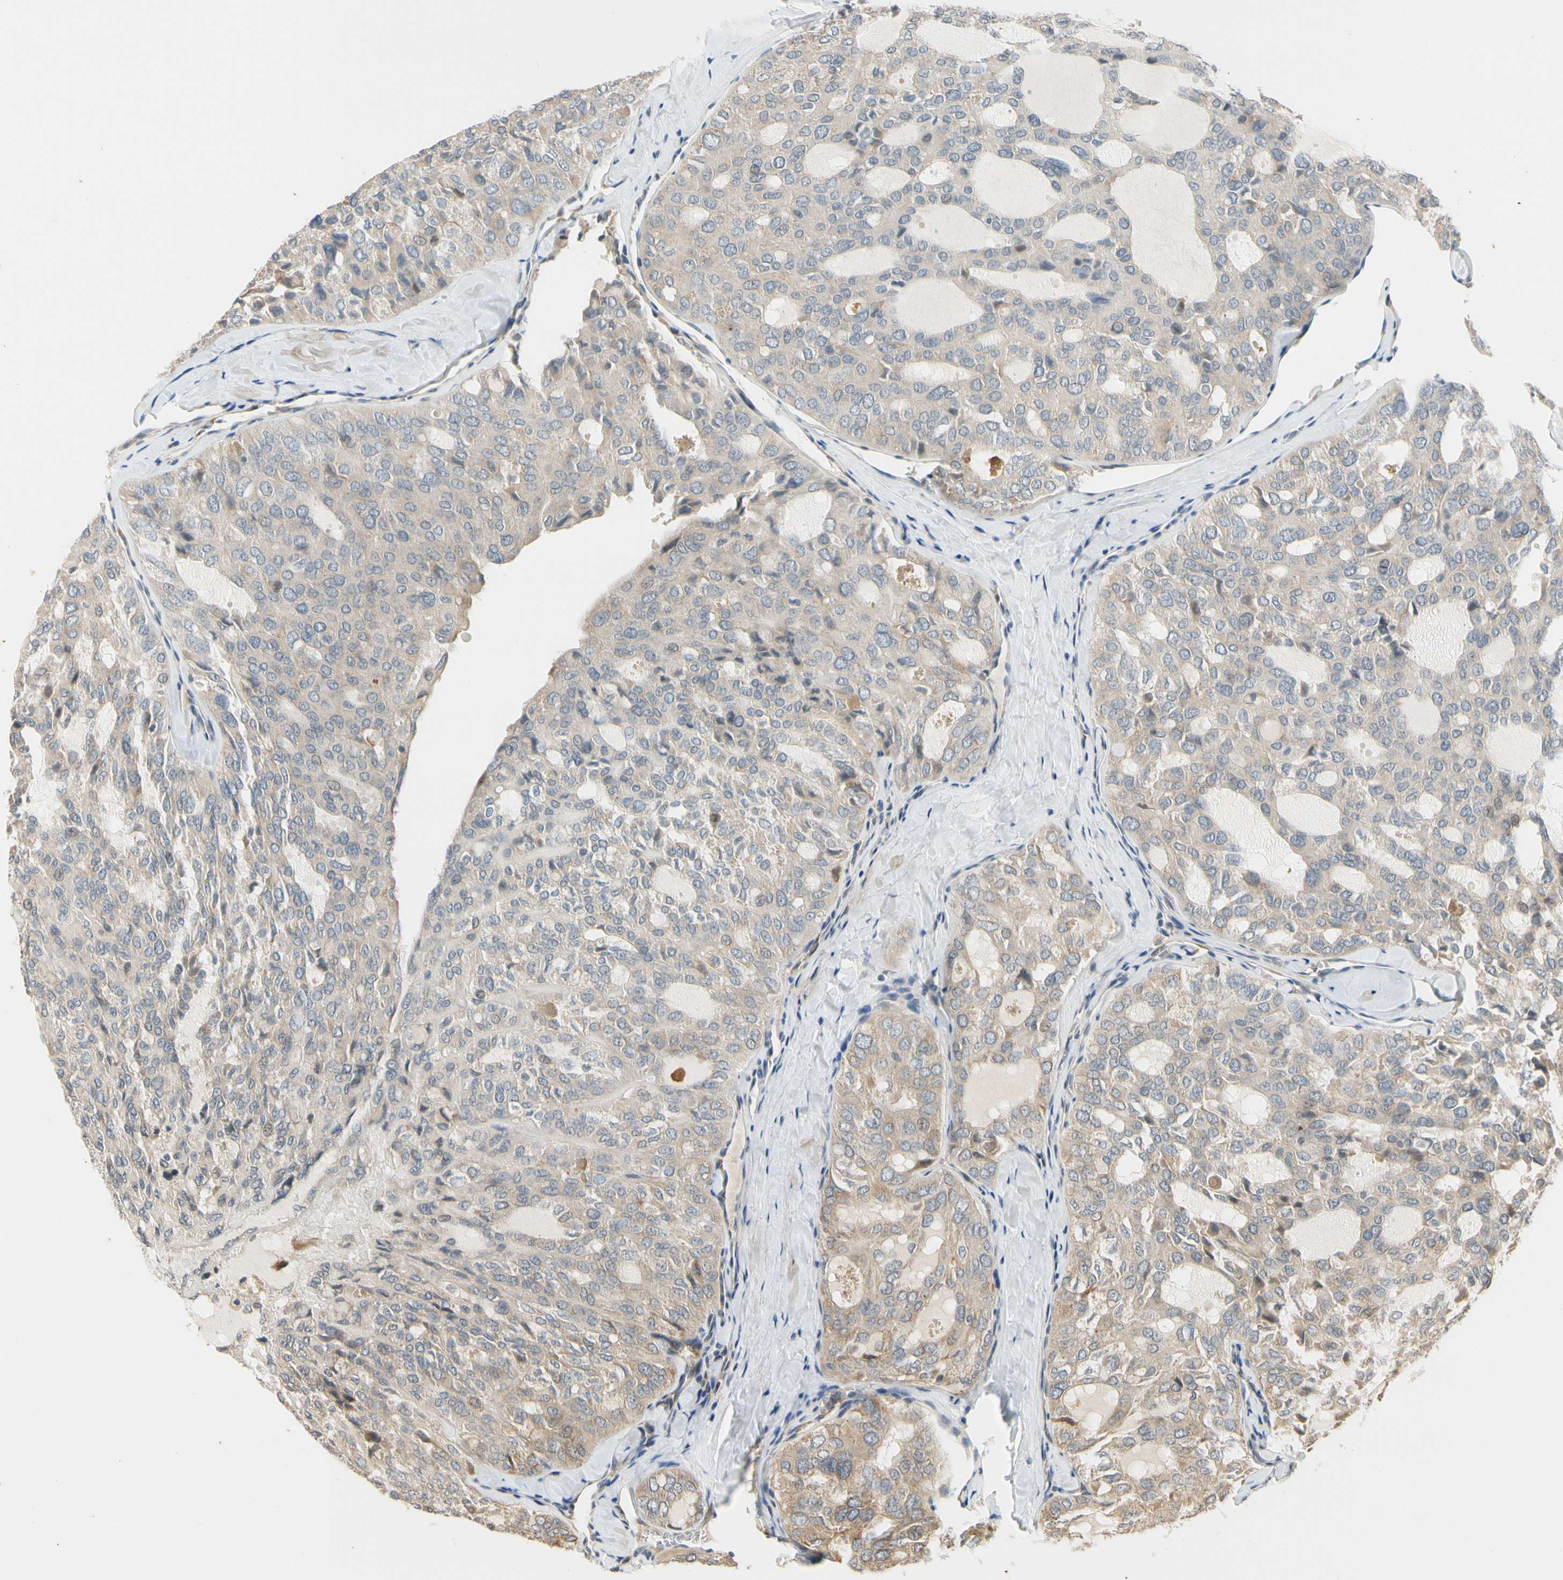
{"staining": {"intensity": "weak", "quantity": ">75%", "location": "cytoplasmic/membranous"}, "tissue": "thyroid cancer", "cell_type": "Tumor cells", "image_type": "cancer", "snomed": [{"axis": "morphology", "description": "Follicular adenoma carcinoma, NOS"}, {"axis": "topography", "description": "Thyroid gland"}], "caption": "Immunohistochemical staining of follicular adenoma carcinoma (thyroid) displays low levels of weak cytoplasmic/membranous staining in about >75% of tumor cells. (Brightfield microscopy of DAB IHC at high magnification).", "gene": "ATP2C1", "patient": {"sex": "male", "age": 75}}